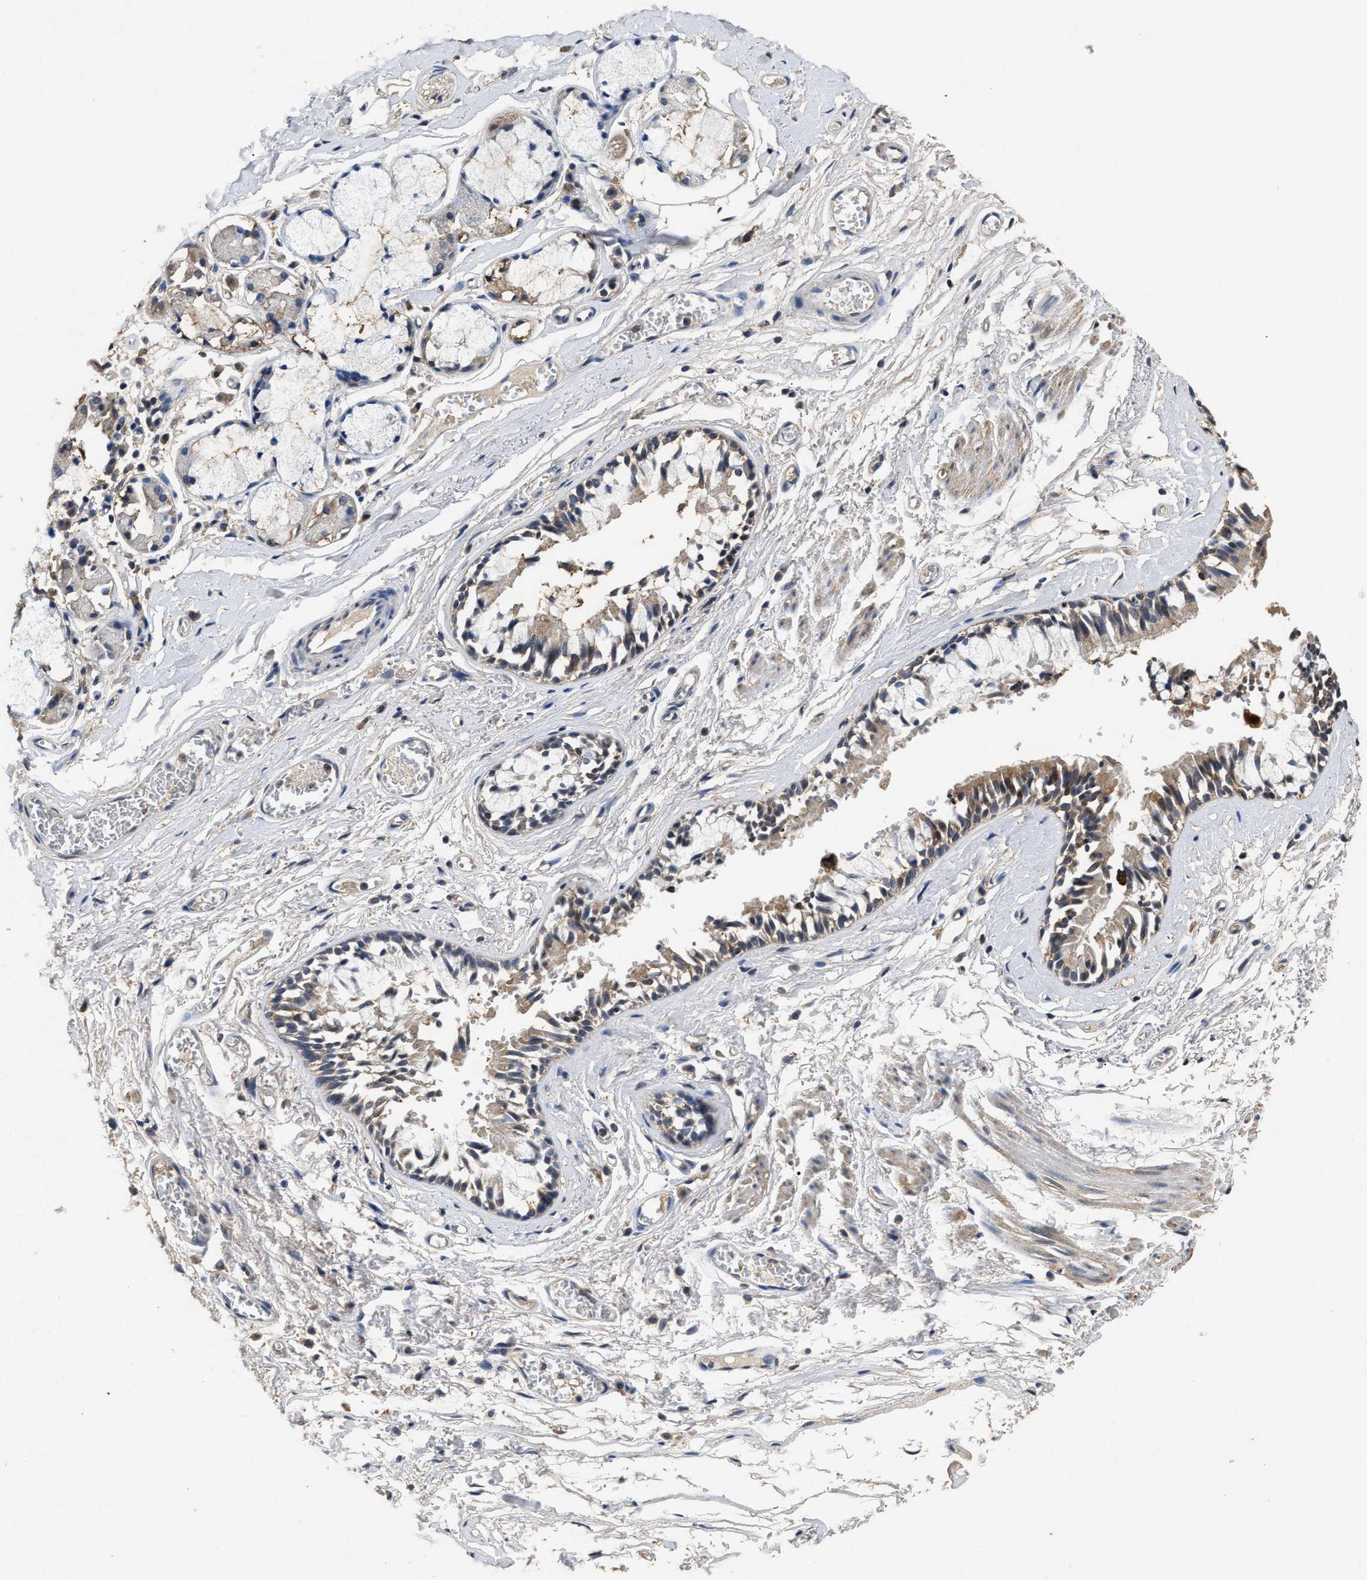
{"staining": {"intensity": "moderate", "quantity": ">75%", "location": "cytoplasmic/membranous"}, "tissue": "bronchus", "cell_type": "Respiratory epithelial cells", "image_type": "normal", "snomed": [{"axis": "morphology", "description": "Normal tissue, NOS"}, {"axis": "morphology", "description": "Inflammation, NOS"}, {"axis": "topography", "description": "Cartilage tissue"}, {"axis": "topography", "description": "Lung"}], "caption": "About >75% of respiratory epithelial cells in normal human bronchus display moderate cytoplasmic/membranous protein staining as visualized by brown immunohistochemical staining.", "gene": "ACAT2", "patient": {"sex": "male", "age": 71}}